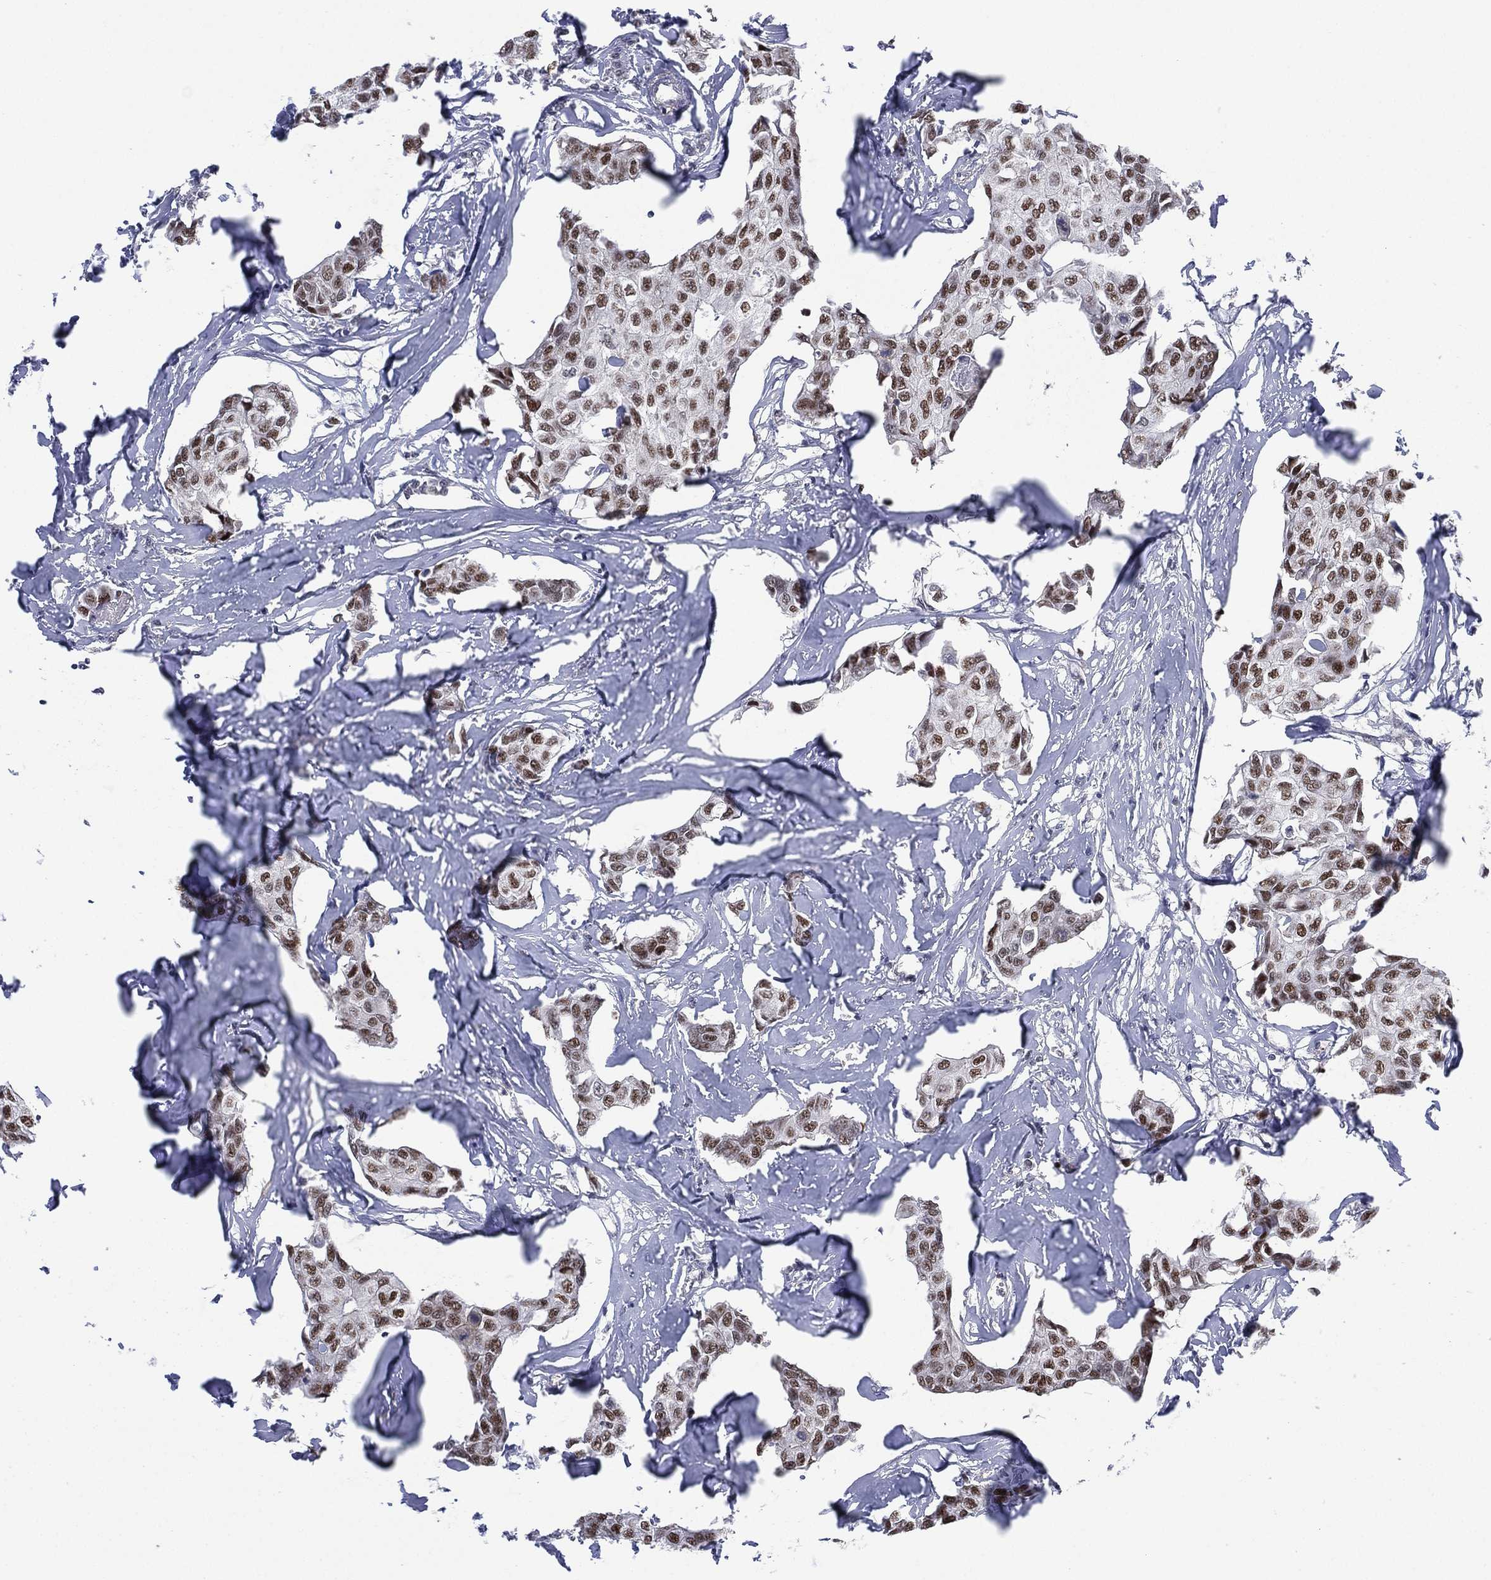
{"staining": {"intensity": "strong", "quantity": "<25%", "location": "nuclear"}, "tissue": "breast cancer", "cell_type": "Tumor cells", "image_type": "cancer", "snomed": [{"axis": "morphology", "description": "Duct carcinoma"}, {"axis": "topography", "description": "Breast"}], "caption": "Human breast cancer (intraductal carcinoma) stained with a protein marker reveals strong staining in tumor cells.", "gene": "GSE1", "patient": {"sex": "female", "age": 80}}